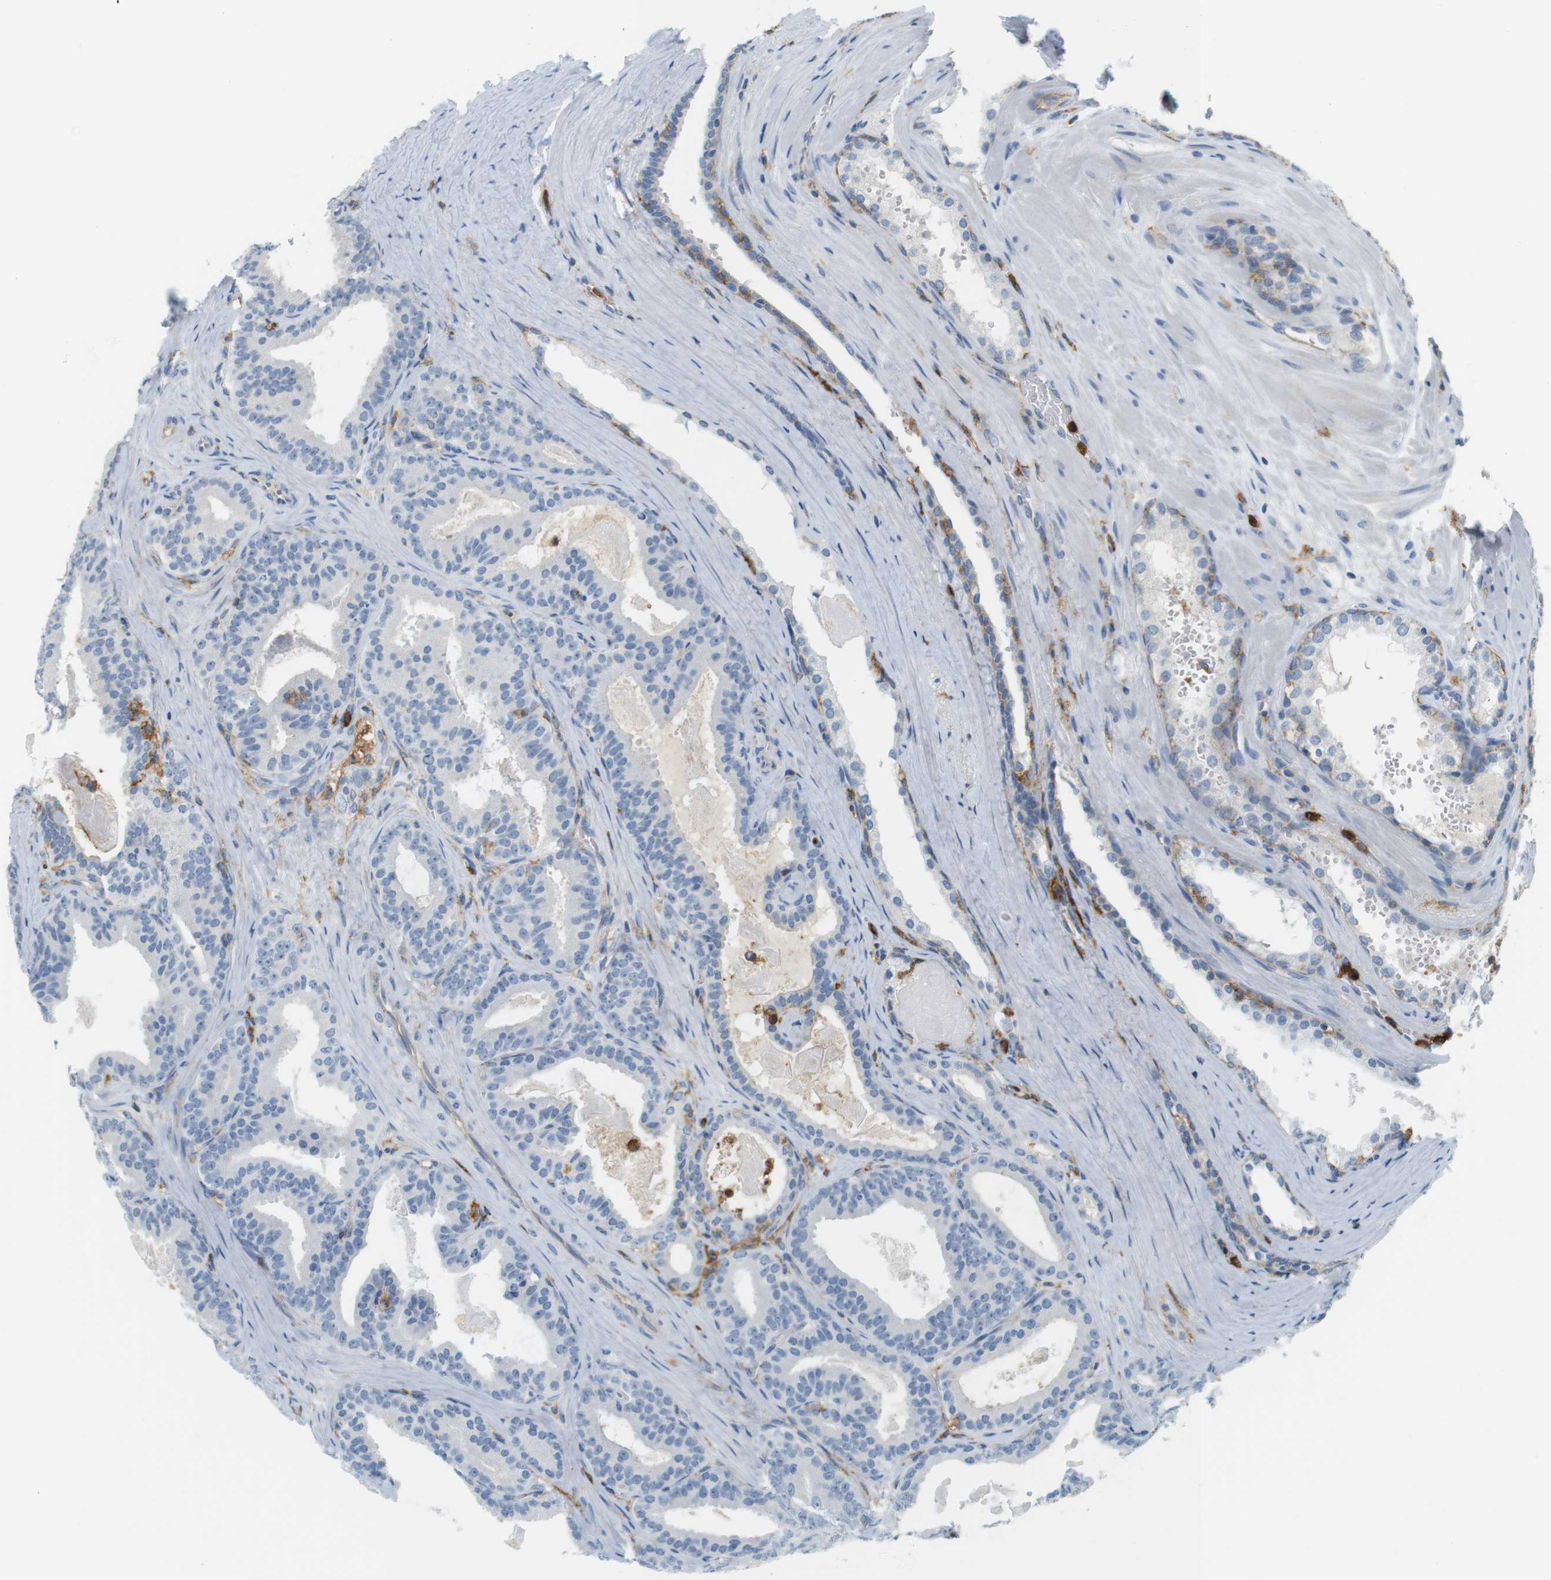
{"staining": {"intensity": "negative", "quantity": "none", "location": "none"}, "tissue": "prostate cancer", "cell_type": "Tumor cells", "image_type": "cancer", "snomed": [{"axis": "morphology", "description": "Adenocarcinoma, High grade"}, {"axis": "topography", "description": "Prostate"}], "caption": "Tumor cells are negative for brown protein staining in prostate high-grade adenocarcinoma. The staining is performed using DAB brown chromogen with nuclei counter-stained in using hematoxylin.", "gene": "SIRPA", "patient": {"sex": "male", "age": 60}}